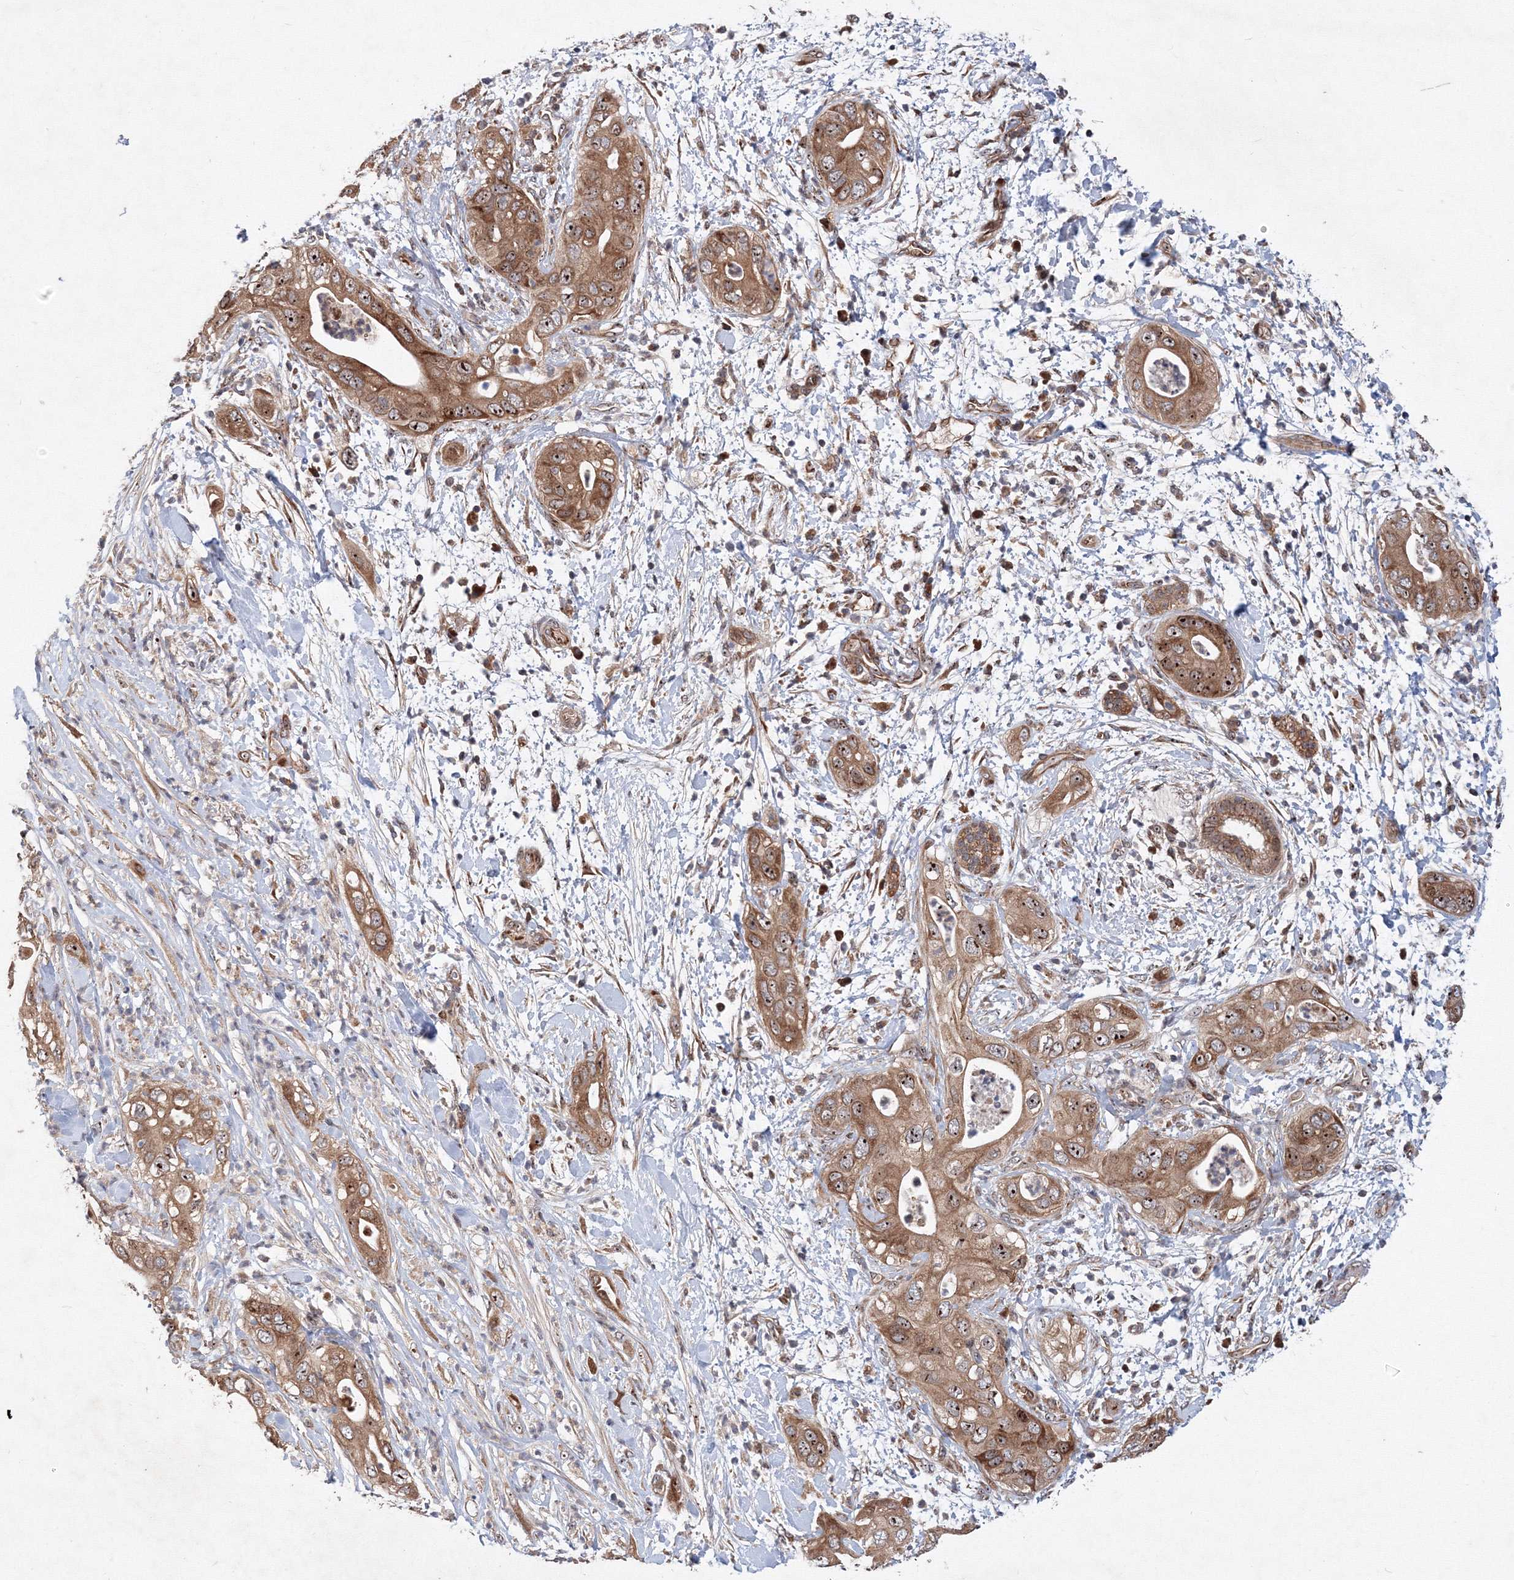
{"staining": {"intensity": "moderate", "quantity": ">75%", "location": "cytoplasmic/membranous,nuclear"}, "tissue": "pancreatic cancer", "cell_type": "Tumor cells", "image_type": "cancer", "snomed": [{"axis": "morphology", "description": "Adenocarcinoma, NOS"}, {"axis": "topography", "description": "Pancreas"}], "caption": "Moderate cytoplasmic/membranous and nuclear staining is identified in about >75% of tumor cells in pancreatic adenocarcinoma.", "gene": "ANKAR", "patient": {"sex": "female", "age": 78}}